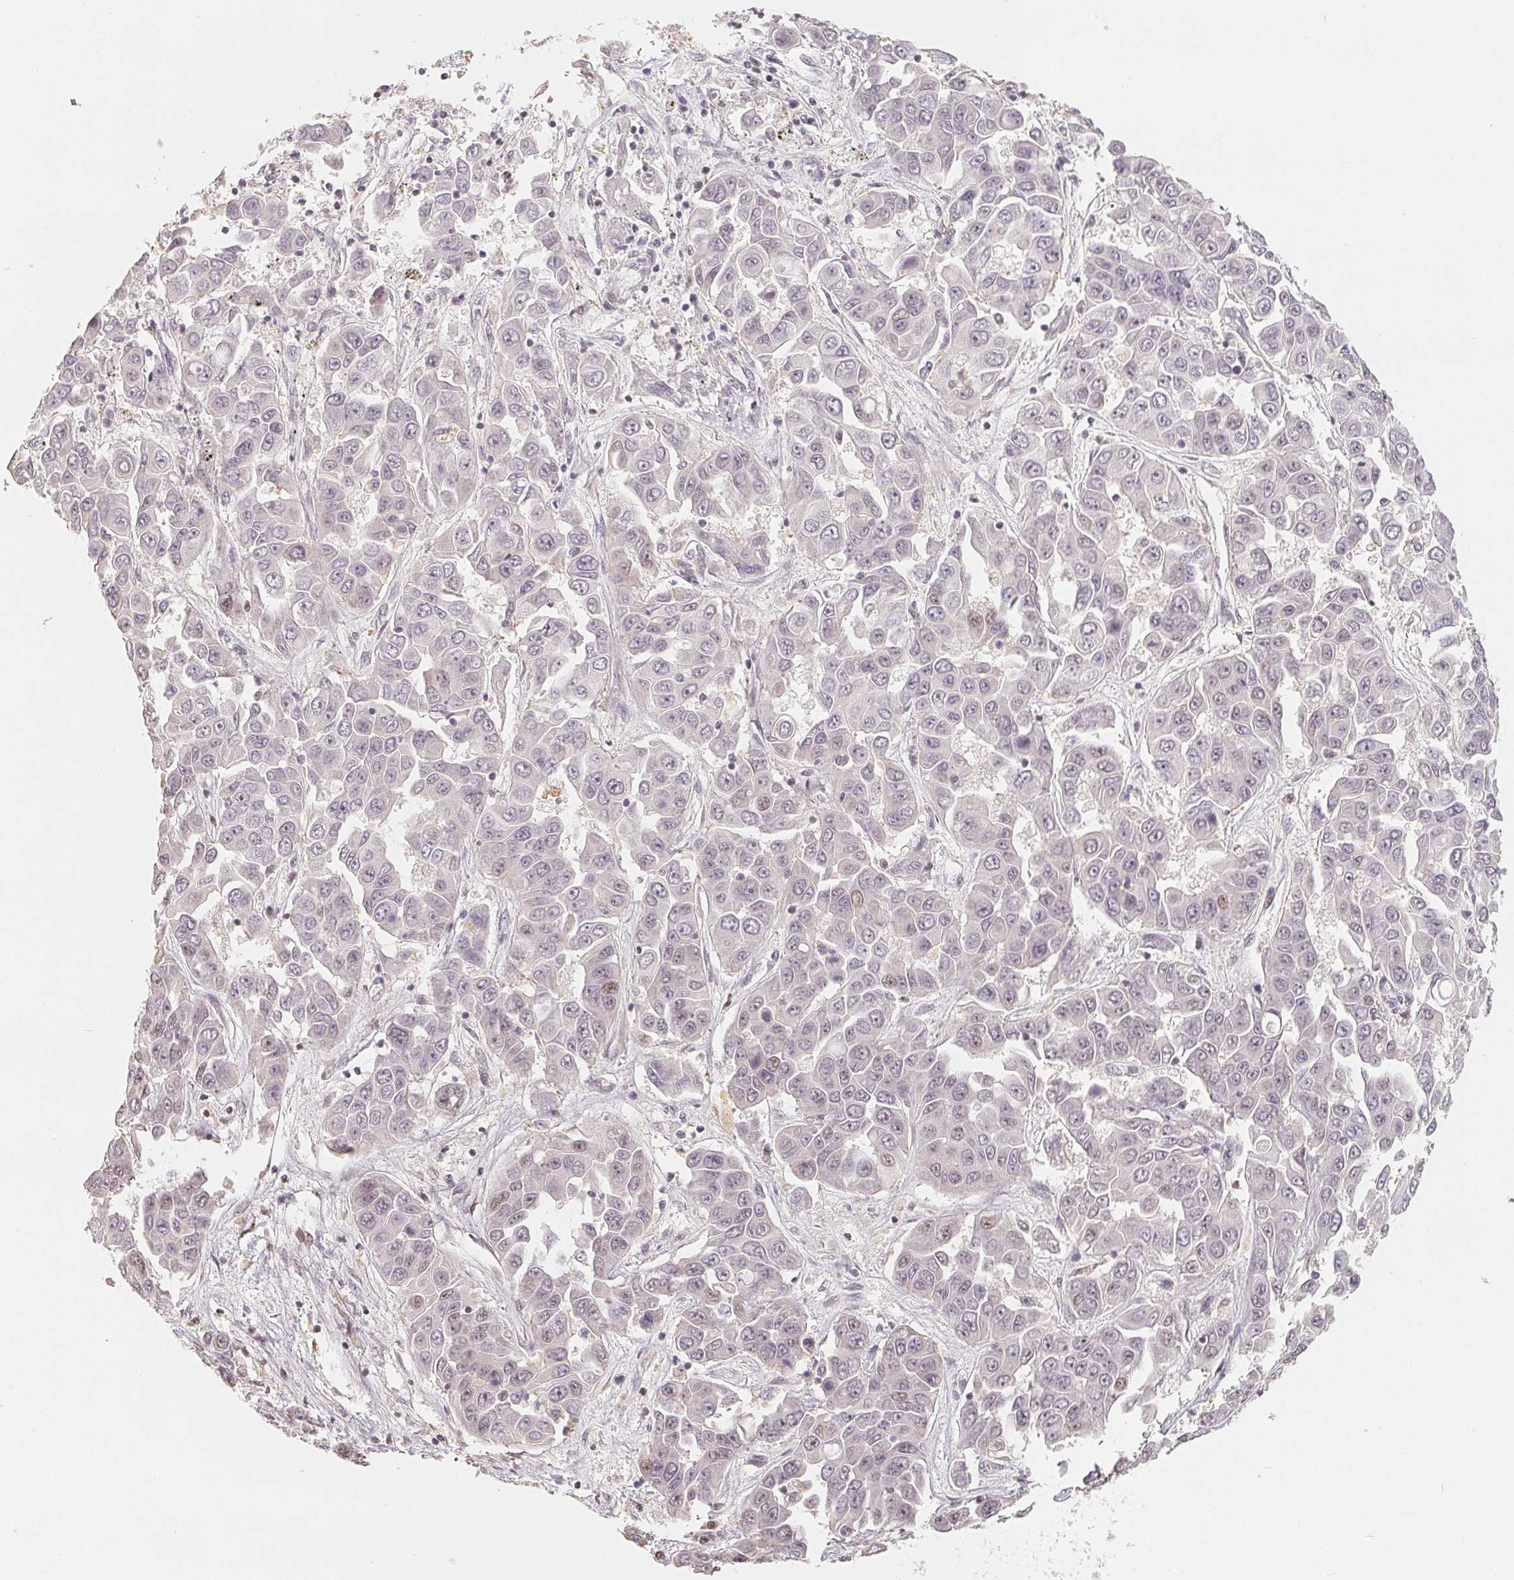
{"staining": {"intensity": "negative", "quantity": "none", "location": "none"}, "tissue": "liver cancer", "cell_type": "Tumor cells", "image_type": "cancer", "snomed": [{"axis": "morphology", "description": "Cholangiocarcinoma"}, {"axis": "topography", "description": "Liver"}], "caption": "Immunohistochemistry (IHC) of cholangiocarcinoma (liver) reveals no positivity in tumor cells.", "gene": "CCDC138", "patient": {"sex": "female", "age": 52}}